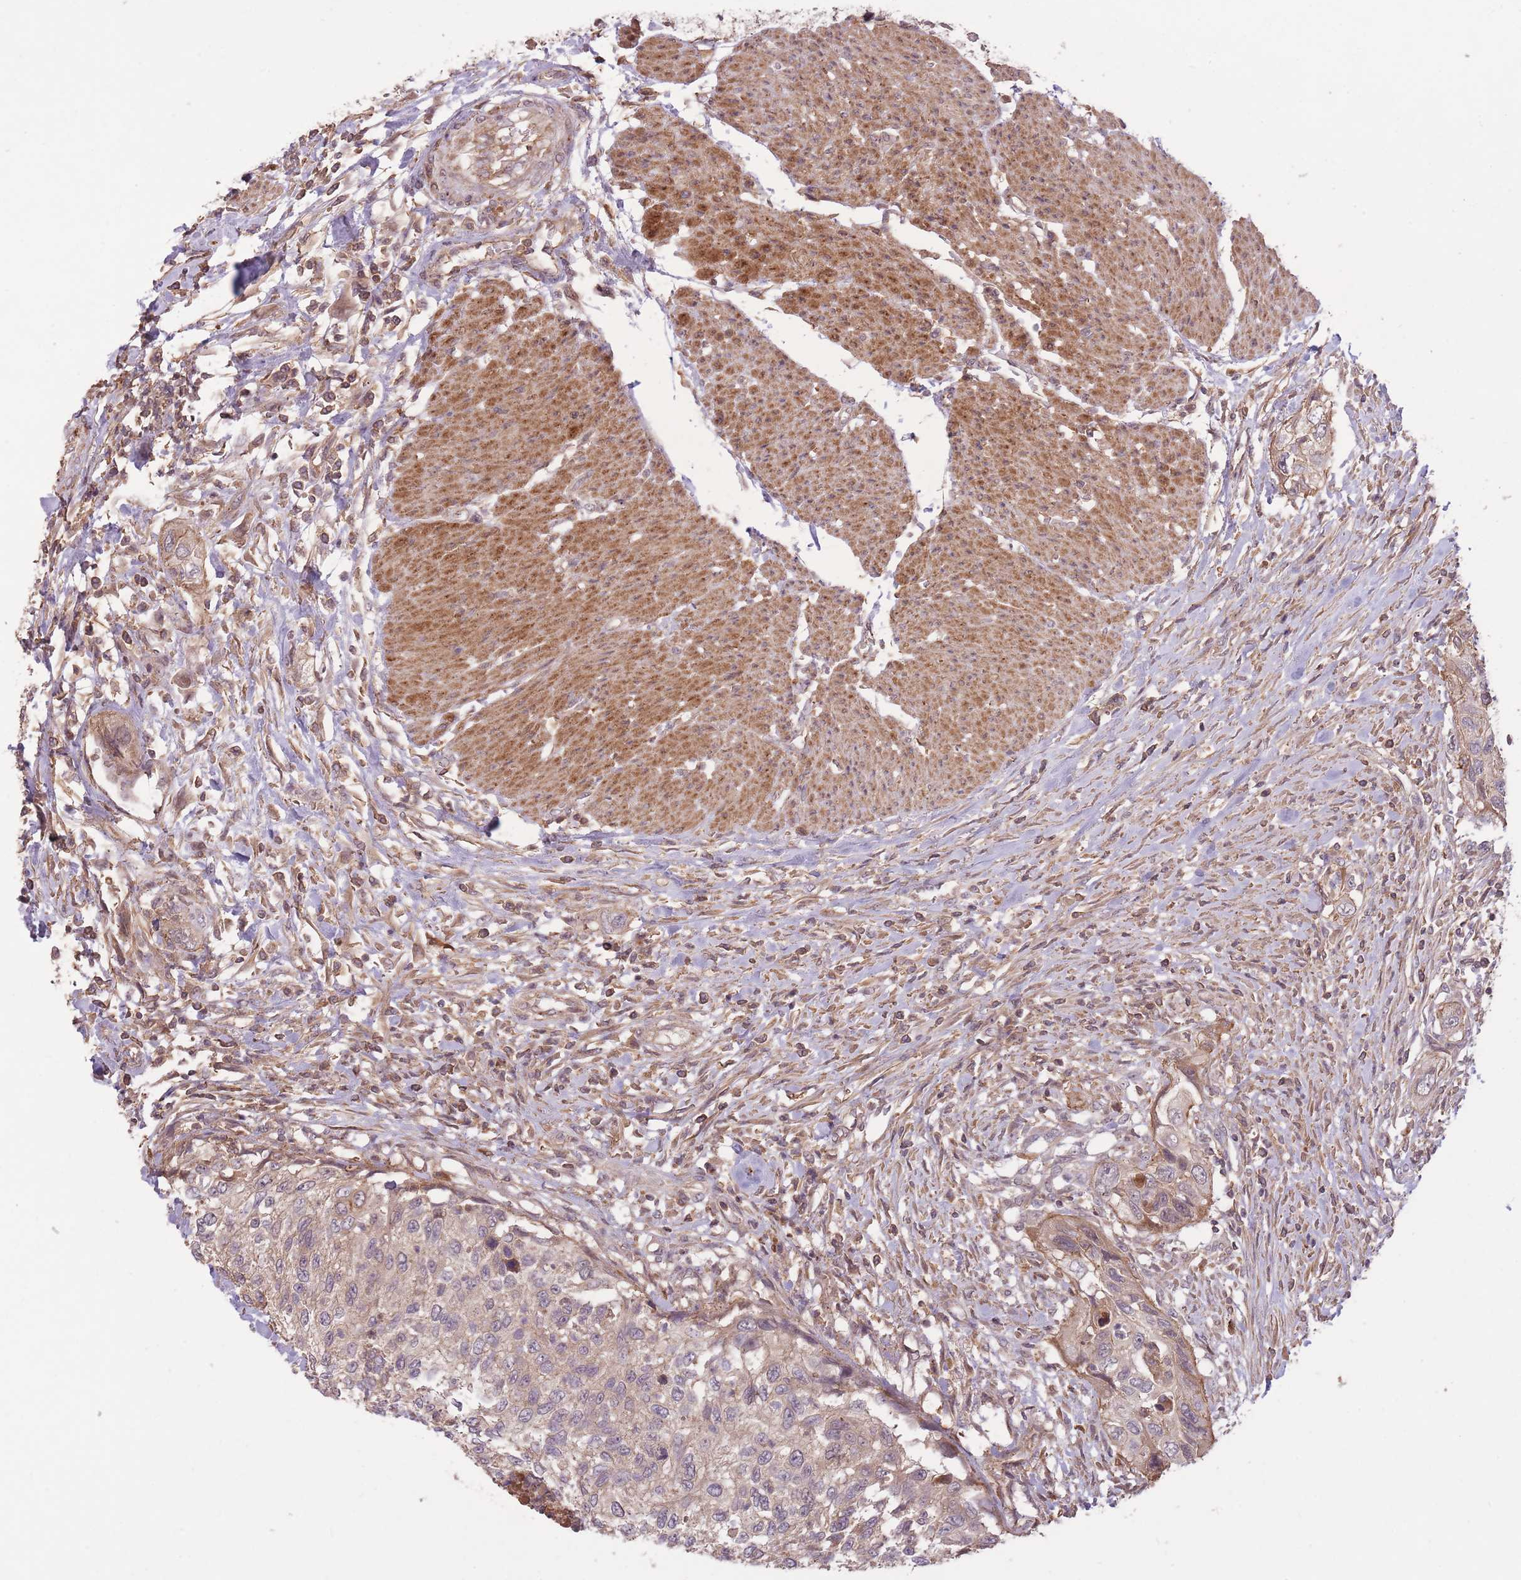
{"staining": {"intensity": "weak", "quantity": ">75%", "location": "cytoplasmic/membranous"}, "tissue": "urothelial cancer", "cell_type": "Tumor cells", "image_type": "cancer", "snomed": [{"axis": "morphology", "description": "Urothelial carcinoma, High grade"}, {"axis": "topography", "description": "Urinary bladder"}], "caption": "DAB (3,3'-diaminobenzidine) immunohistochemical staining of human urothelial carcinoma (high-grade) displays weak cytoplasmic/membranous protein positivity in approximately >75% of tumor cells. (Stains: DAB (3,3'-diaminobenzidine) in brown, nuclei in blue, Microscopy: brightfield microscopy at high magnification).", "gene": "POLR3F", "patient": {"sex": "female", "age": 60}}